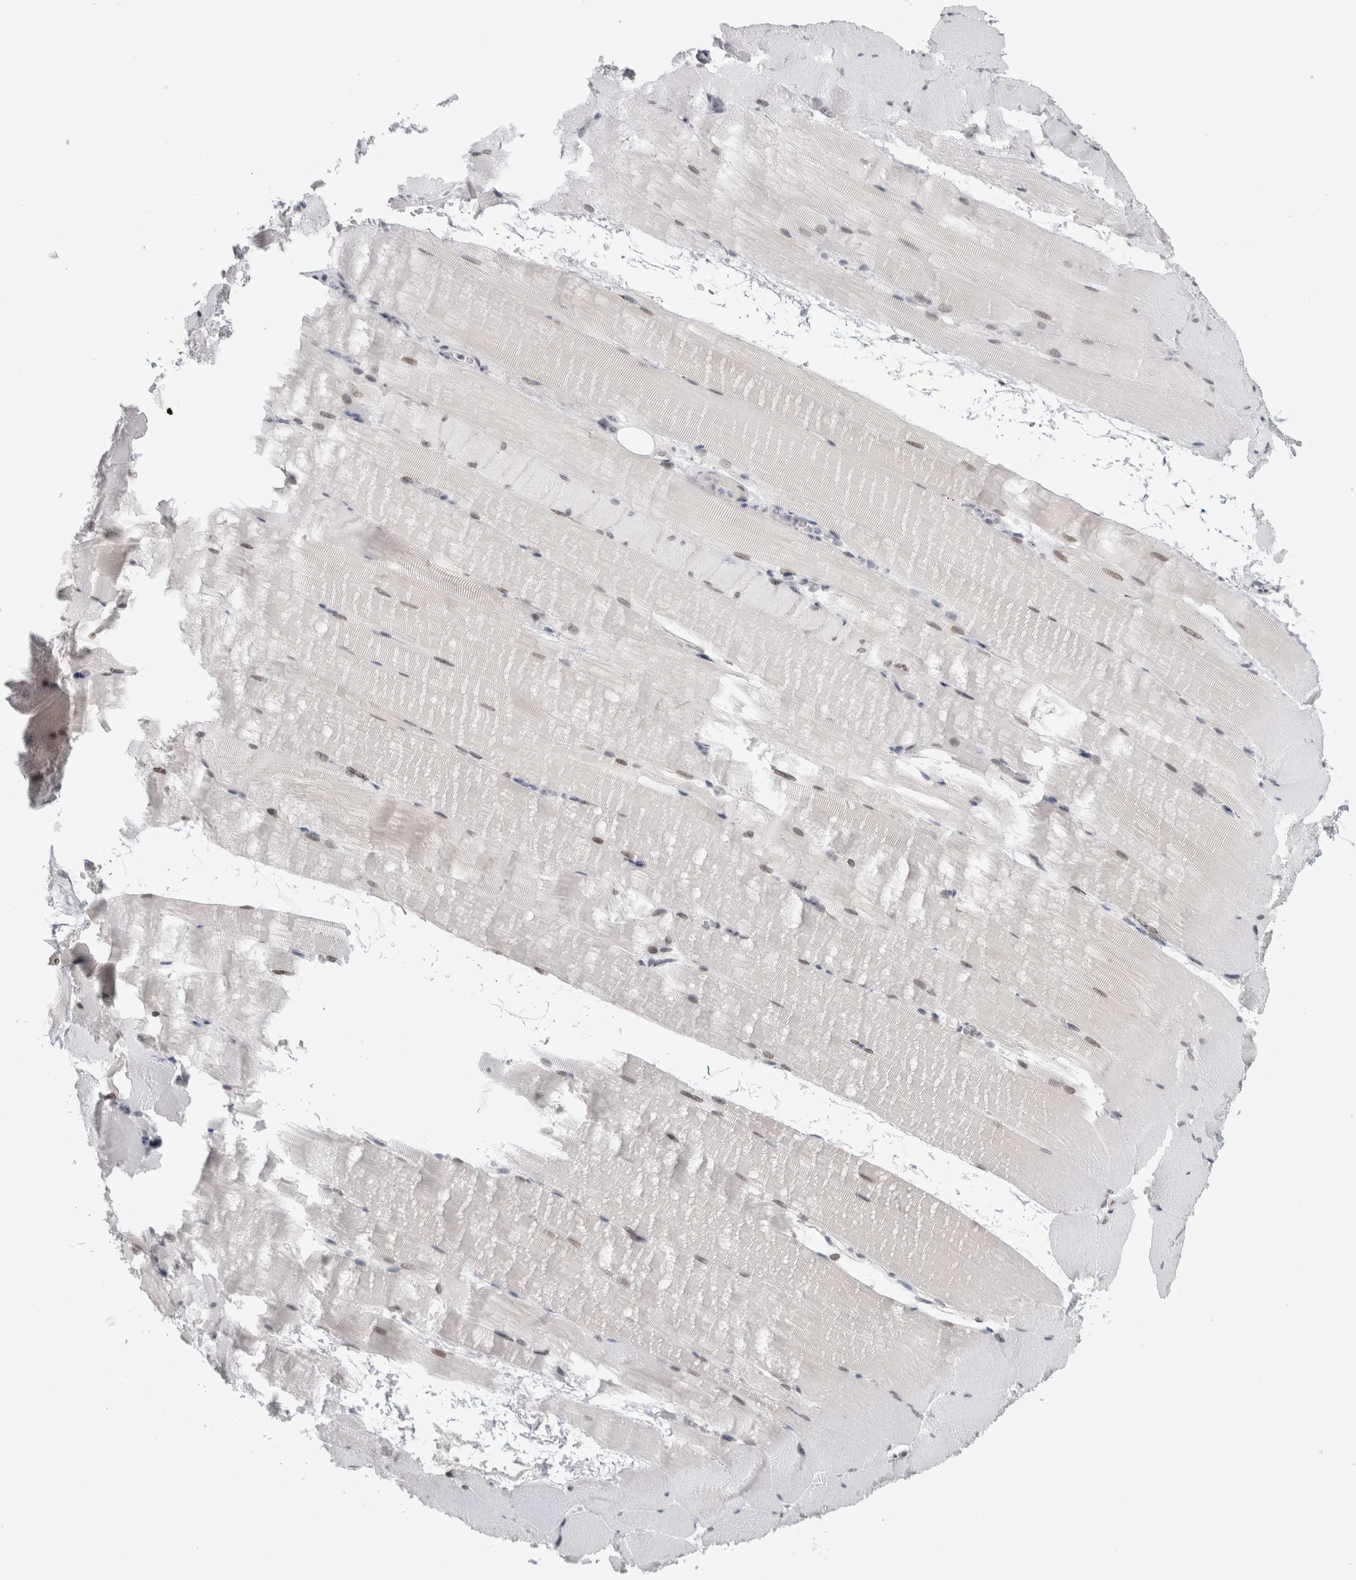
{"staining": {"intensity": "weak", "quantity": "<25%", "location": "nuclear"}, "tissue": "skeletal muscle", "cell_type": "Myocytes", "image_type": "normal", "snomed": [{"axis": "morphology", "description": "Normal tissue, NOS"}, {"axis": "topography", "description": "Skeletal muscle"}, {"axis": "topography", "description": "Parathyroid gland"}], "caption": "The immunohistochemistry (IHC) image has no significant staining in myocytes of skeletal muscle.", "gene": "ZNF770", "patient": {"sex": "female", "age": 37}}